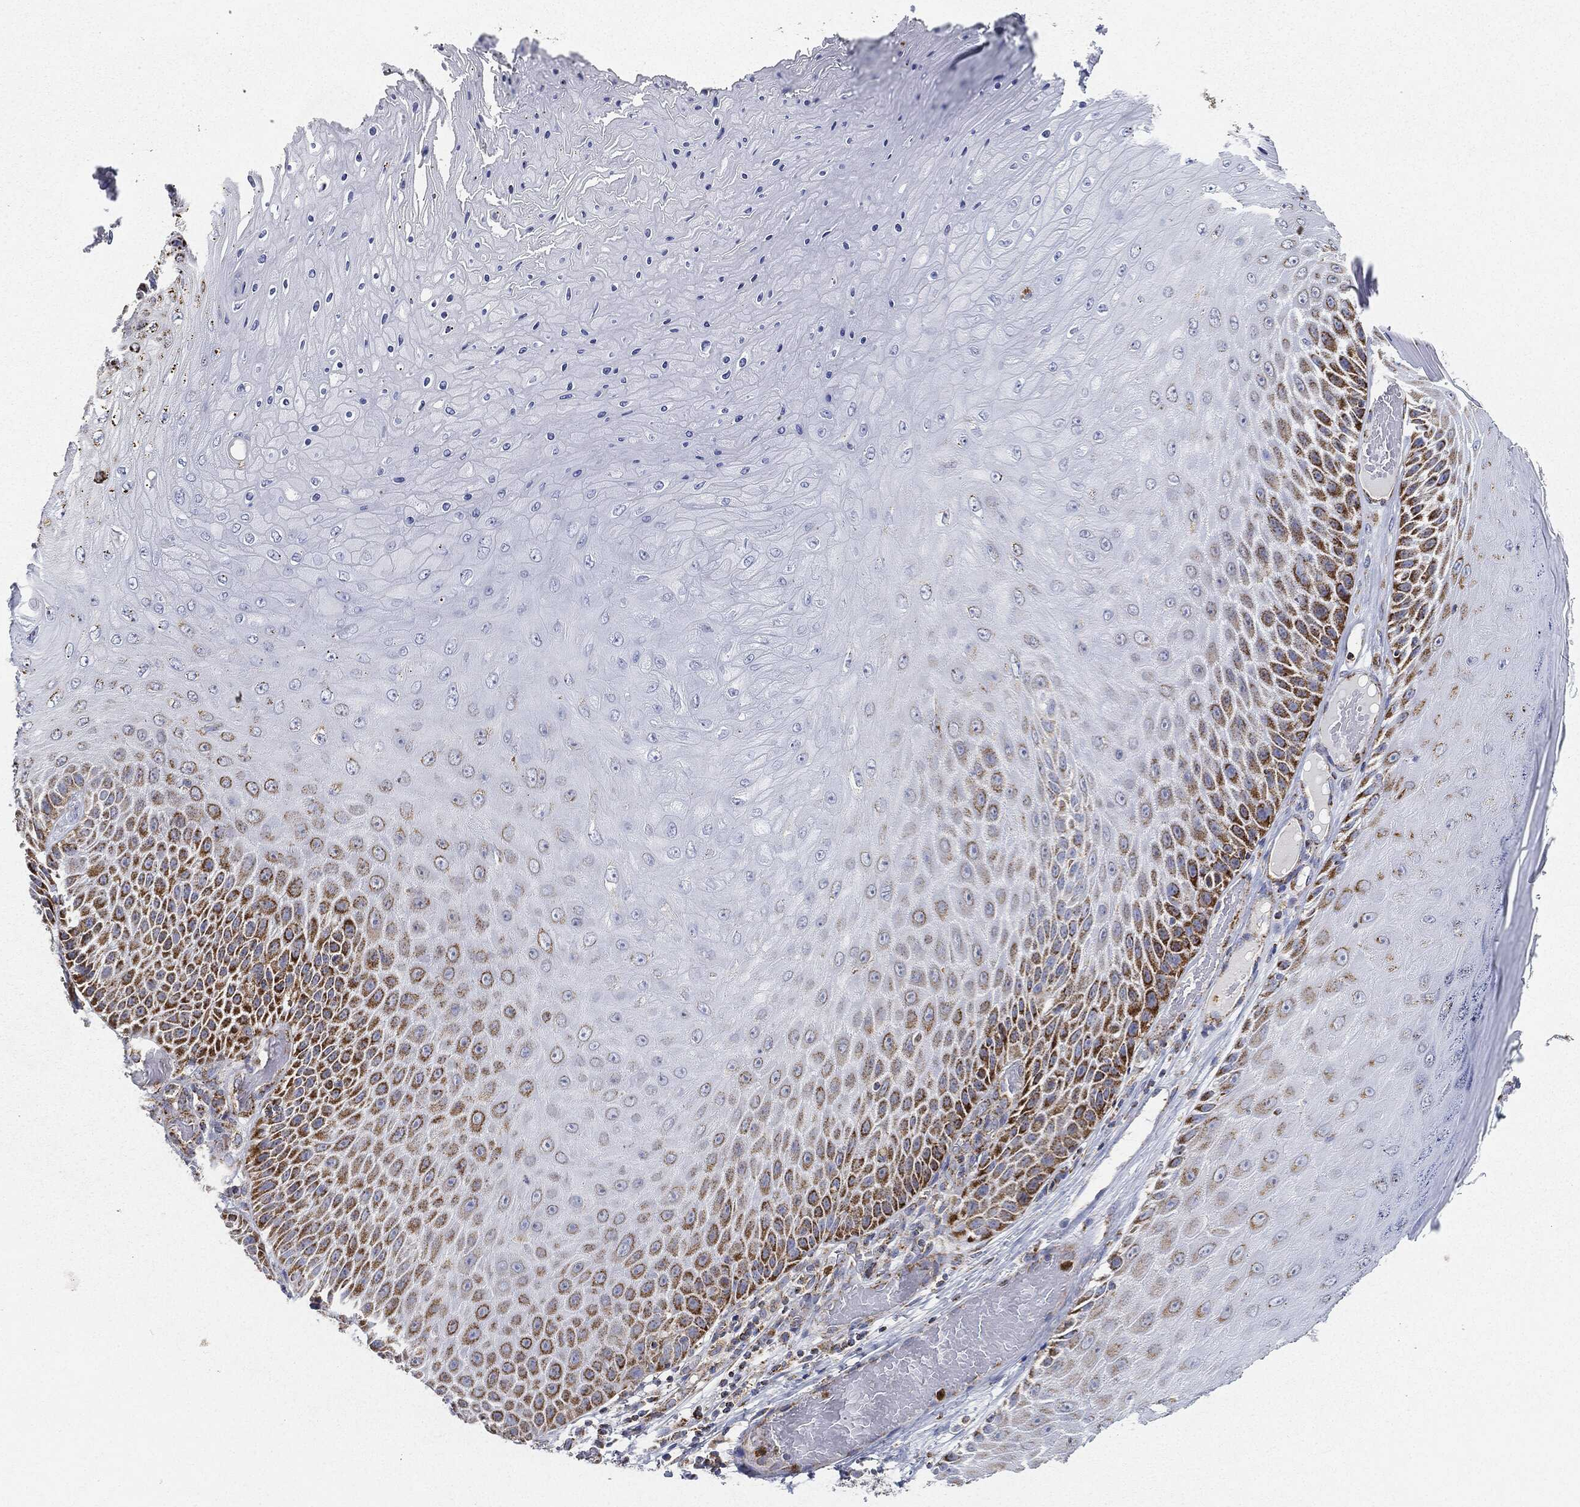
{"staining": {"intensity": "strong", "quantity": "25%-75%", "location": "cytoplasmic/membranous"}, "tissue": "skin cancer", "cell_type": "Tumor cells", "image_type": "cancer", "snomed": [{"axis": "morphology", "description": "Squamous cell carcinoma, NOS"}, {"axis": "topography", "description": "Skin"}], "caption": "A histopathology image of human squamous cell carcinoma (skin) stained for a protein shows strong cytoplasmic/membranous brown staining in tumor cells.", "gene": "CAPN15", "patient": {"sex": "male", "age": 62}}